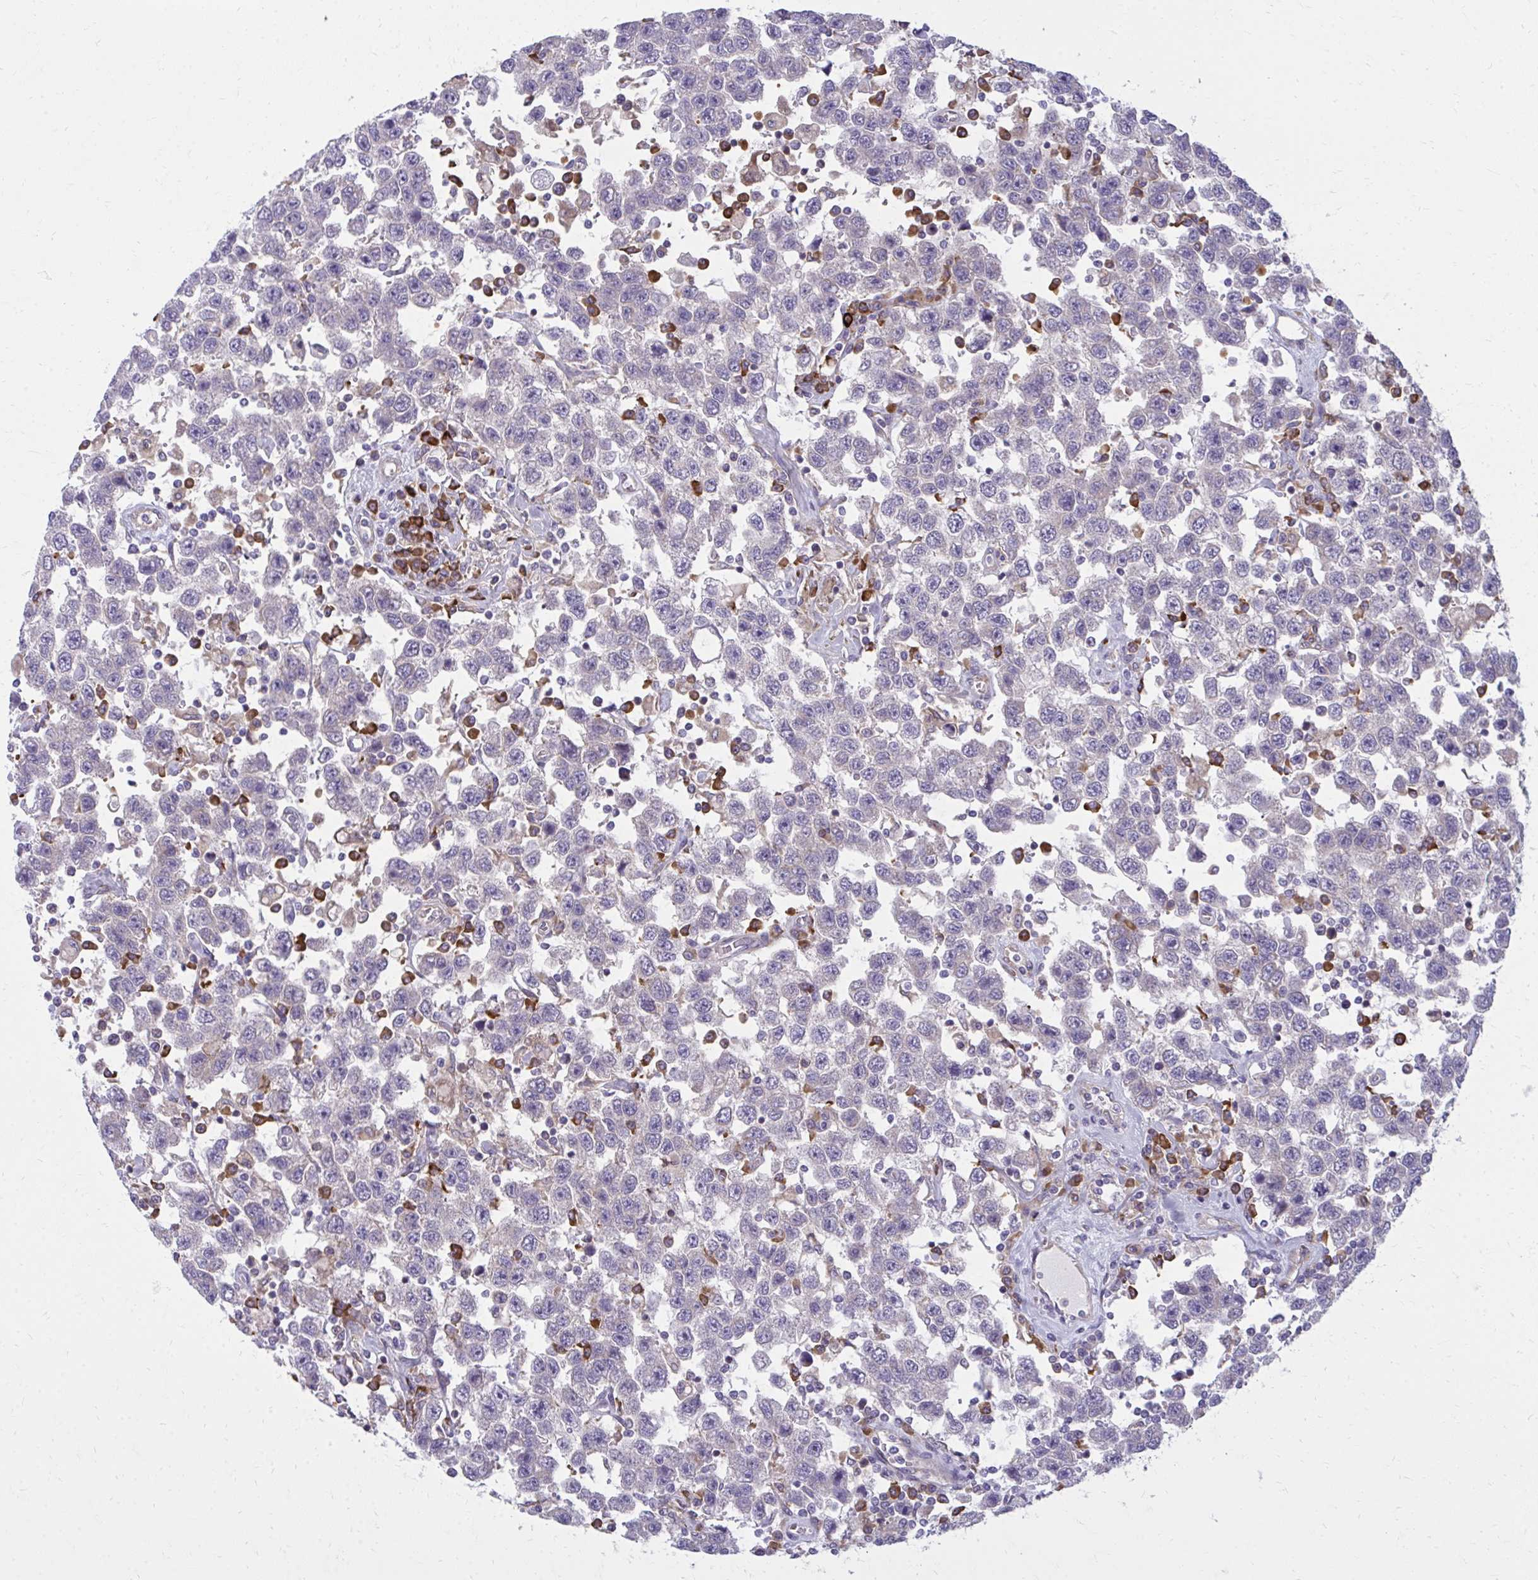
{"staining": {"intensity": "negative", "quantity": "none", "location": "none"}, "tissue": "testis cancer", "cell_type": "Tumor cells", "image_type": "cancer", "snomed": [{"axis": "morphology", "description": "Seminoma, NOS"}, {"axis": "topography", "description": "Testis"}], "caption": "Immunohistochemistry (IHC) image of neoplastic tissue: testis cancer stained with DAB (3,3'-diaminobenzidine) displays no significant protein expression in tumor cells.", "gene": "CEMP1", "patient": {"sex": "male", "age": 41}}